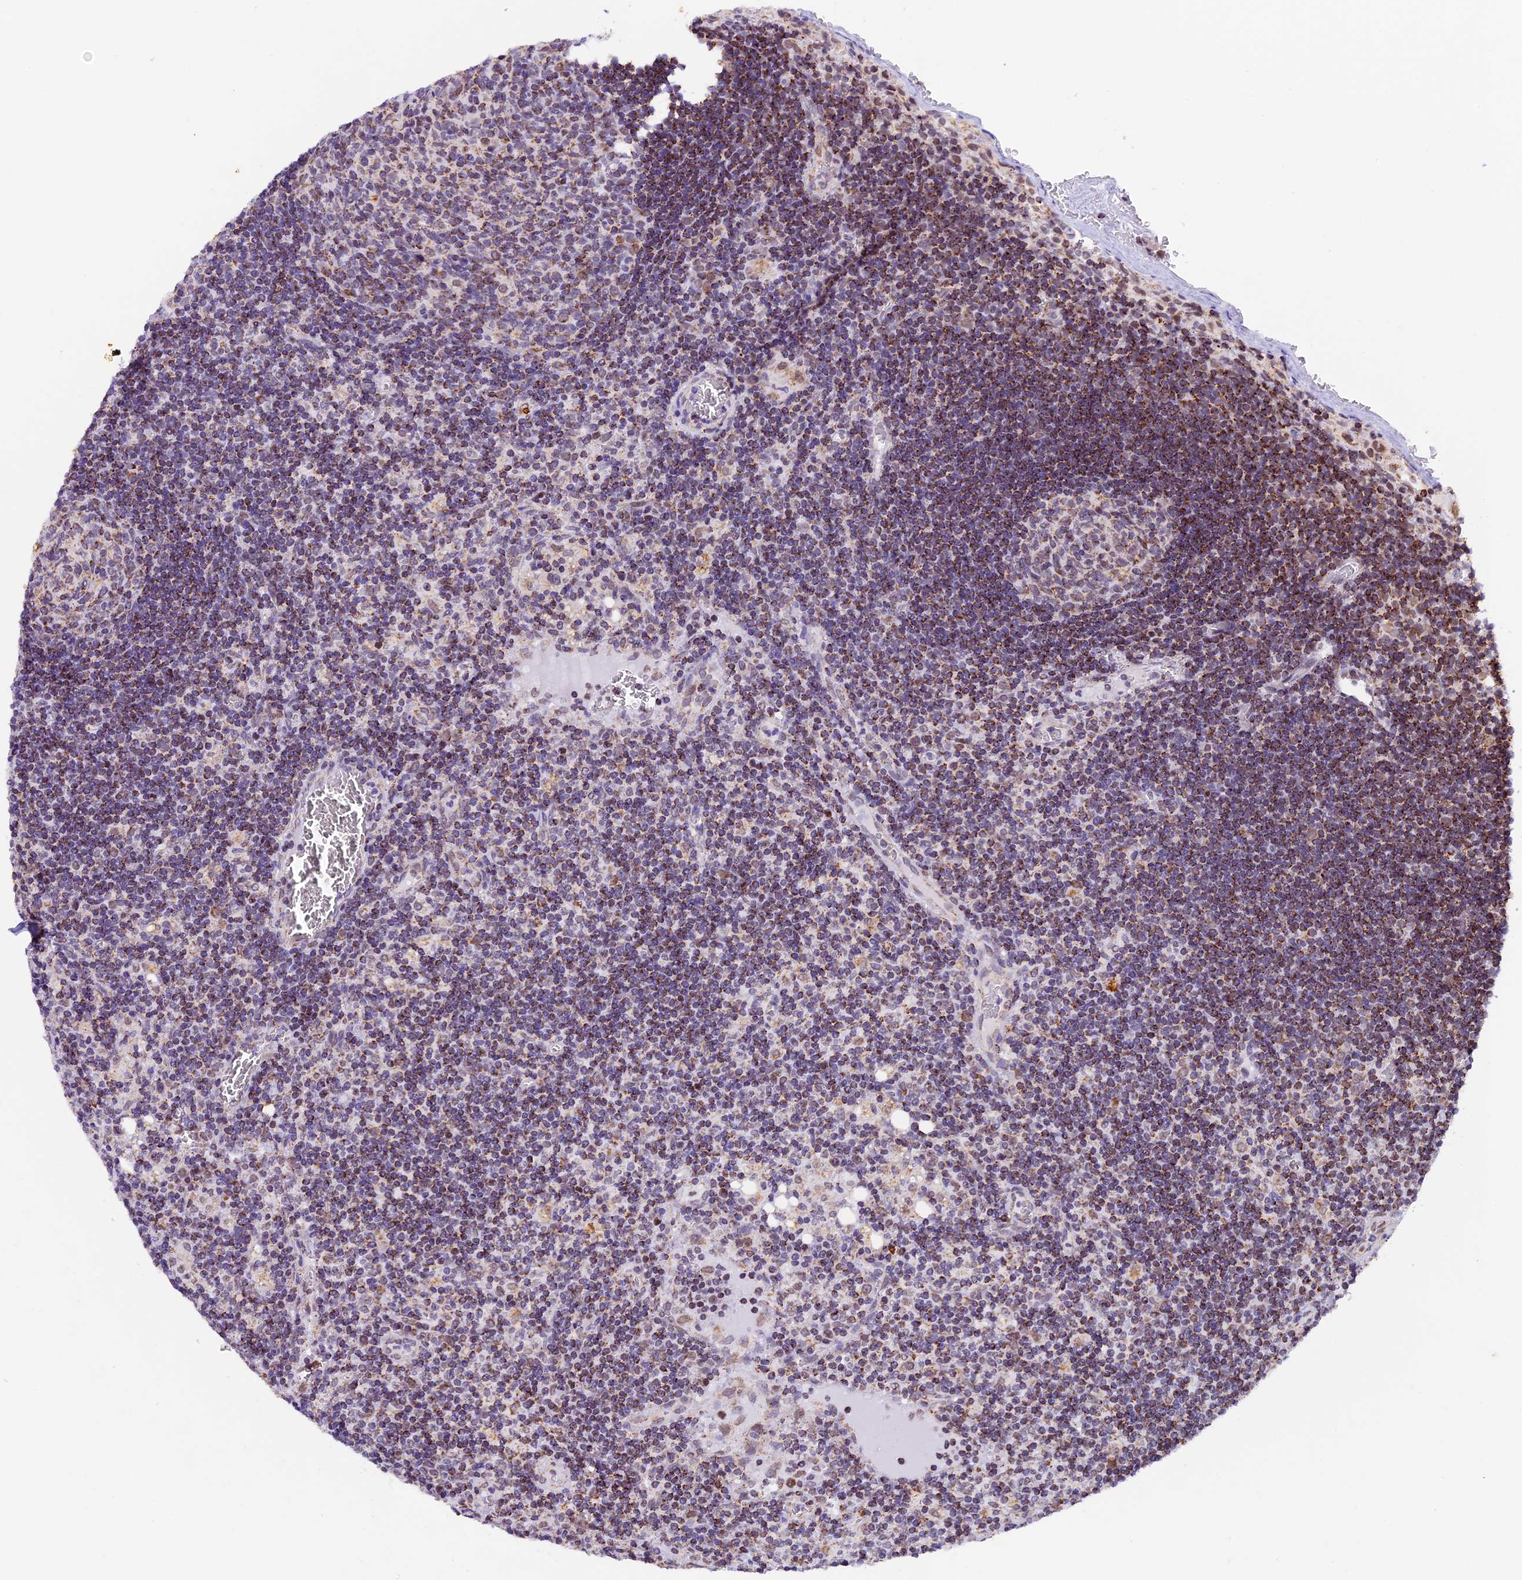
{"staining": {"intensity": "moderate", "quantity": "25%-75%", "location": "cytoplasmic/membranous"}, "tissue": "lymph node", "cell_type": "Germinal center cells", "image_type": "normal", "snomed": [{"axis": "morphology", "description": "Normal tissue, NOS"}, {"axis": "topography", "description": "Lymph node"}], "caption": "Protein expression analysis of benign lymph node displays moderate cytoplasmic/membranous staining in approximately 25%-75% of germinal center cells. (DAB (3,3'-diaminobenzidine) IHC, brown staining for protein, blue staining for nuclei).", "gene": "TFAM", "patient": {"sex": "female", "age": 73}}